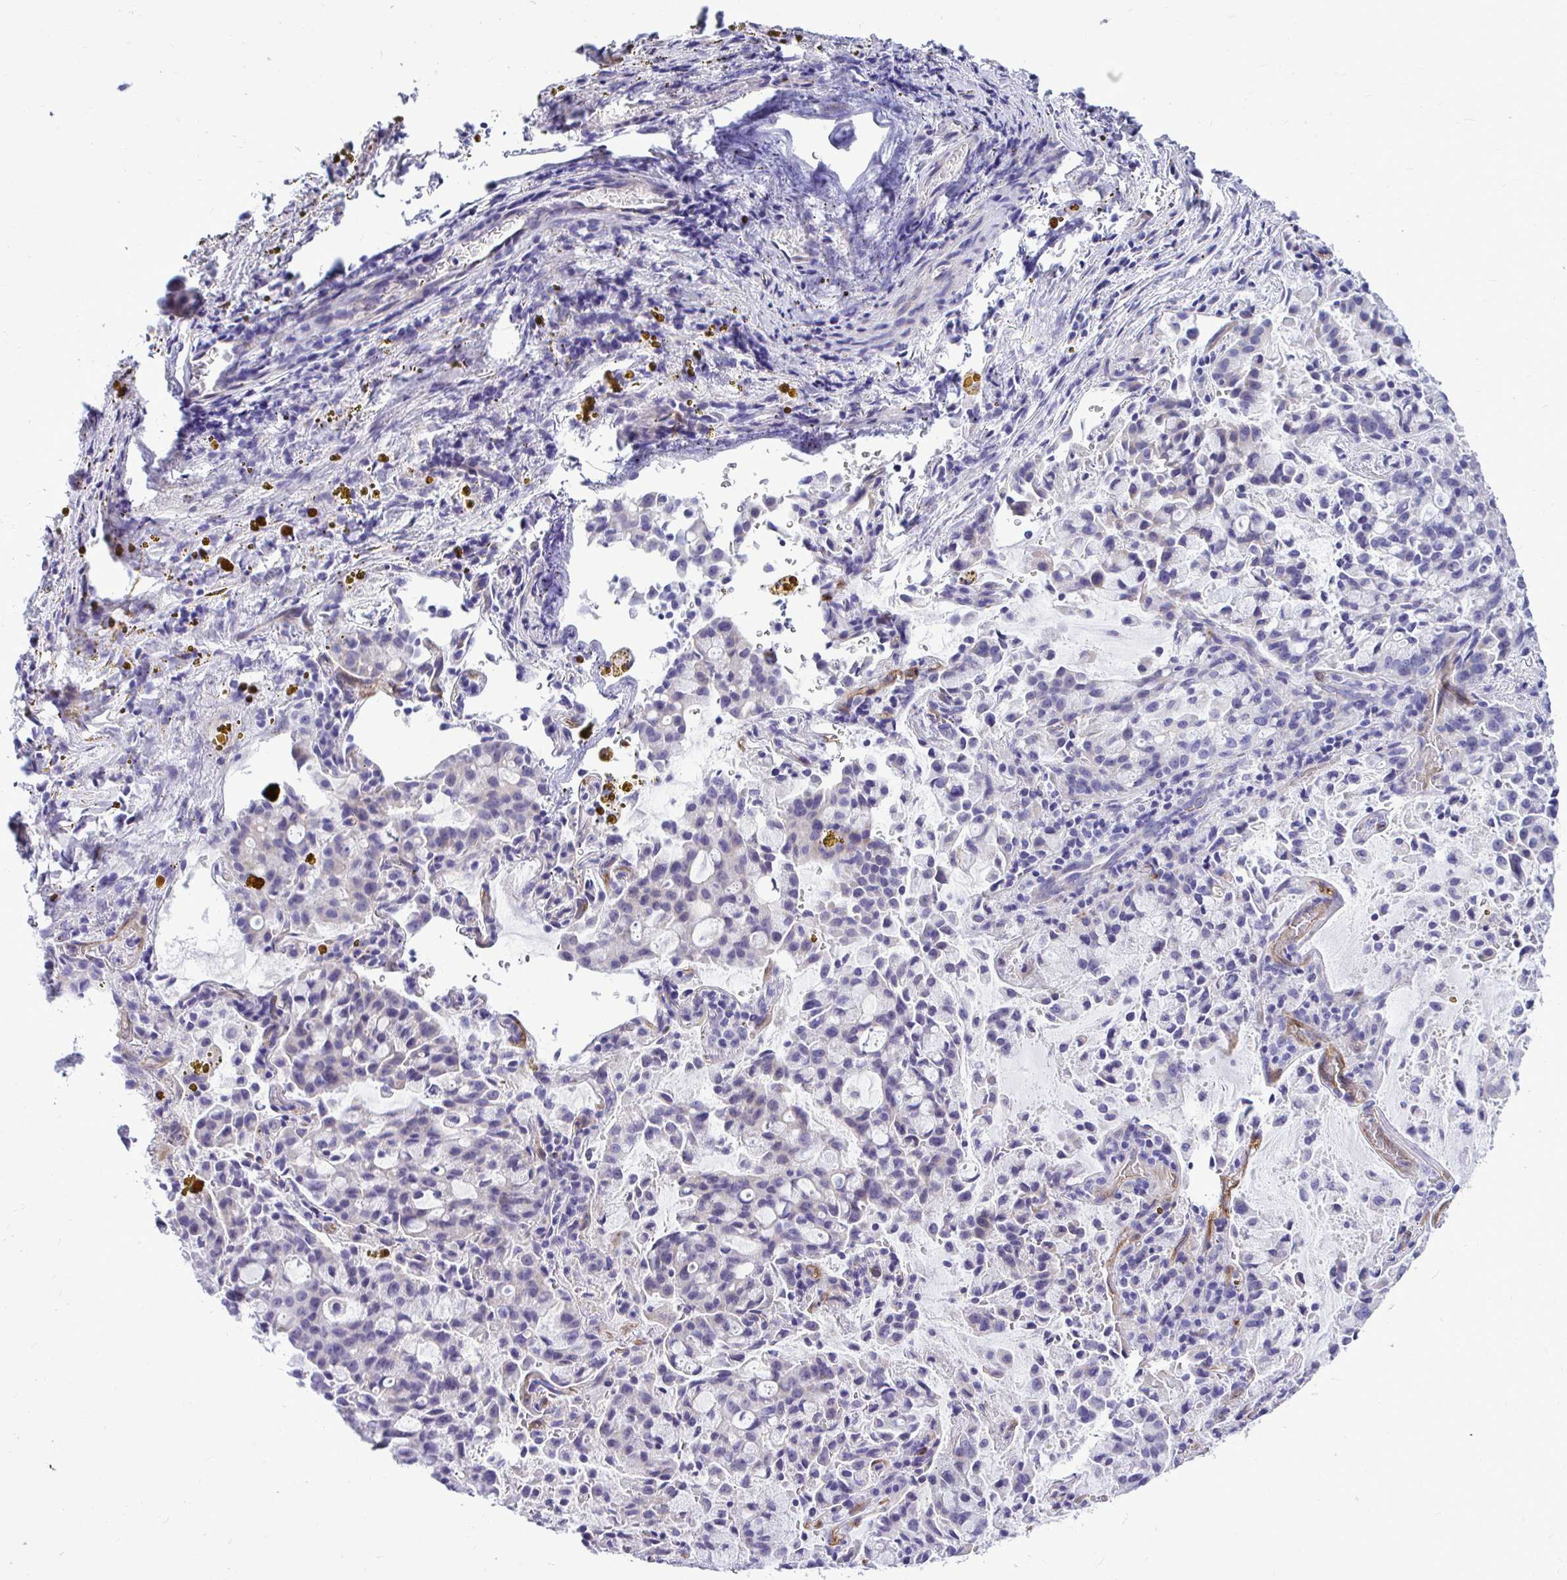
{"staining": {"intensity": "negative", "quantity": "none", "location": "none"}, "tissue": "lung cancer", "cell_type": "Tumor cells", "image_type": "cancer", "snomed": [{"axis": "morphology", "description": "Adenocarcinoma, NOS"}, {"axis": "topography", "description": "Lung"}], "caption": "Immunohistochemistry (IHC) of human lung cancer (adenocarcinoma) reveals no expression in tumor cells. (DAB (3,3'-diaminobenzidine) immunohistochemistry (IHC) visualized using brightfield microscopy, high magnification).", "gene": "ABCG2", "patient": {"sex": "female", "age": 44}}